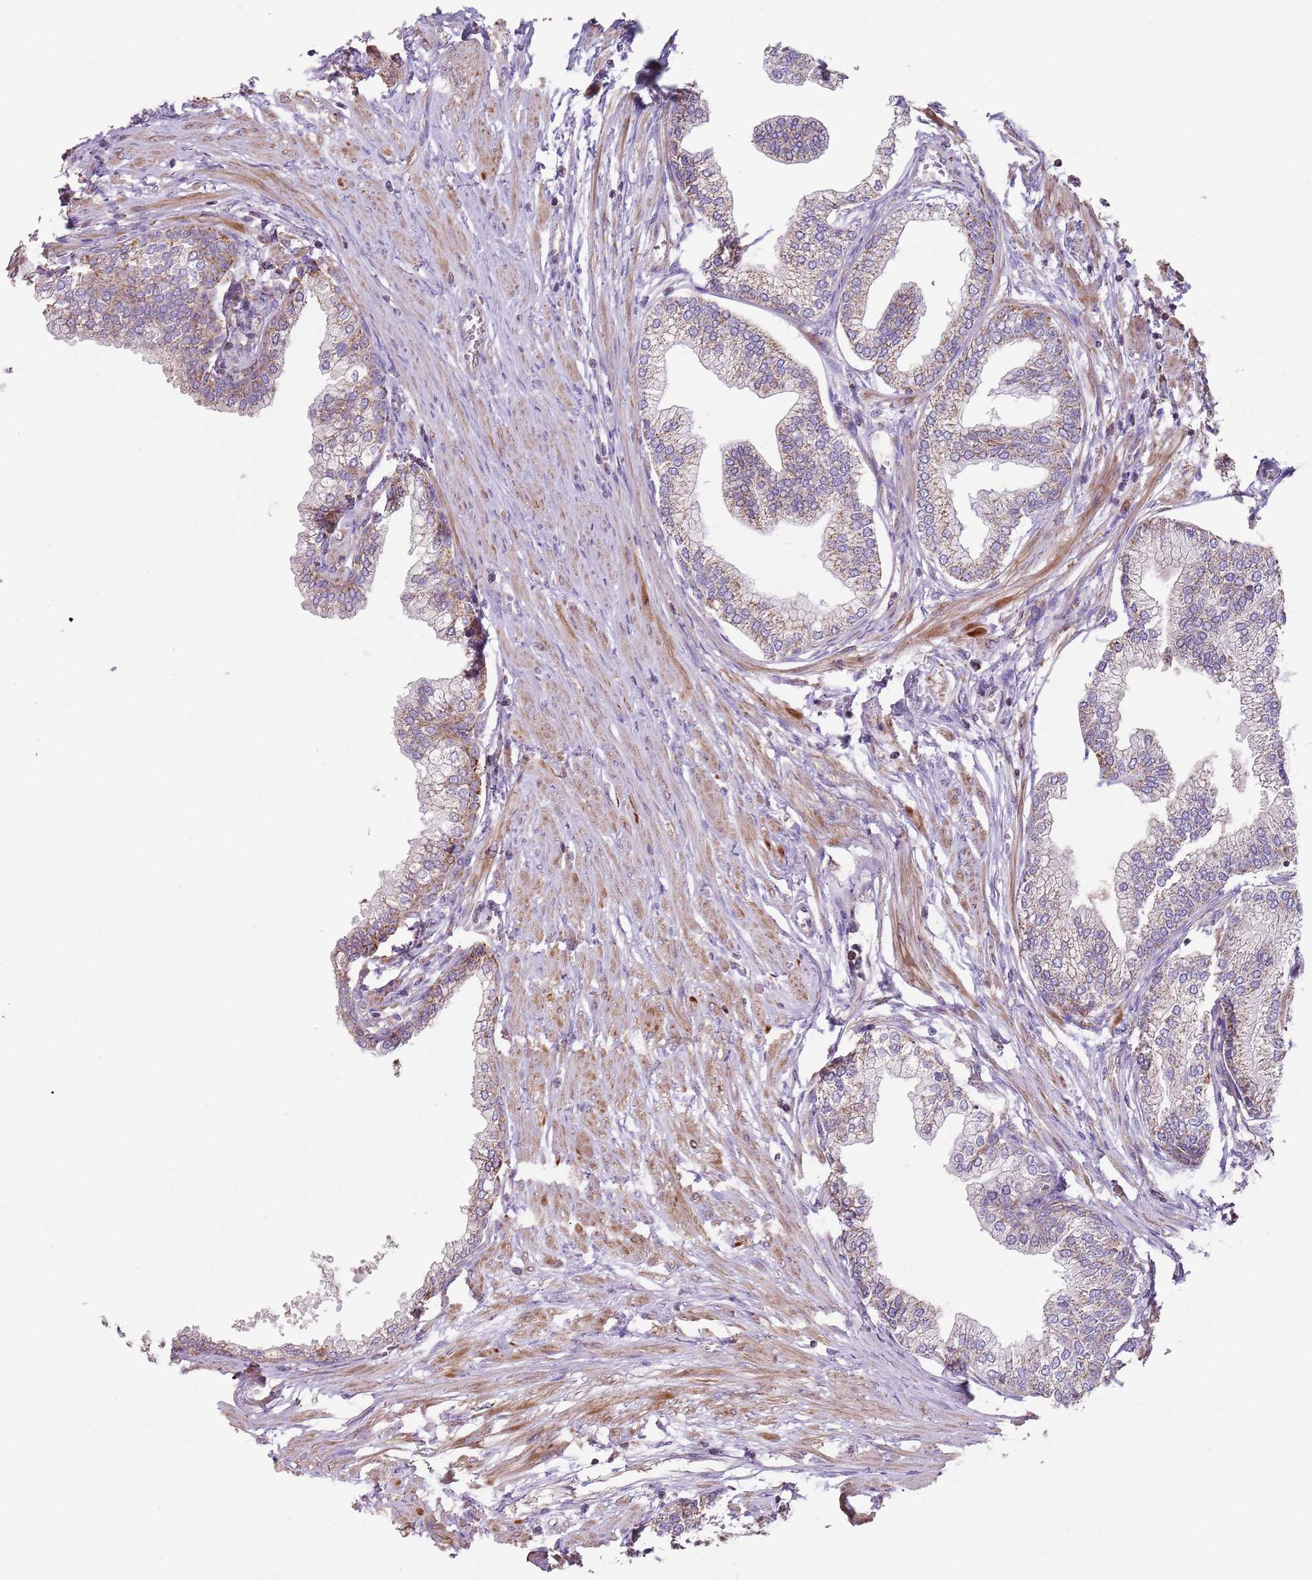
{"staining": {"intensity": "weak", "quantity": "25%-75%", "location": "cytoplasmic/membranous"}, "tissue": "prostate", "cell_type": "Glandular cells", "image_type": "normal", "snomed": [{"axis": "morphology", "description": "Normal tissue, NOS"}, {"axis": "morphology", "description": "Urothelial carcinoma, Low grade"}, {"axis": "topography", "description": "Urinary bladder"}, {"axis": "topography", "description": "Prostate"}], "caption": "Brown immunohistochemical staining in normal prostate demonstrates weak cytoplasmic/membranous positivity in approximately 25%-75% of glandular cells. Immunohistochemistry stains the protein in brown and the nuclei are stained blue.", "gene": "GAS8", "patient": {"sex": "male", "age": 60}}